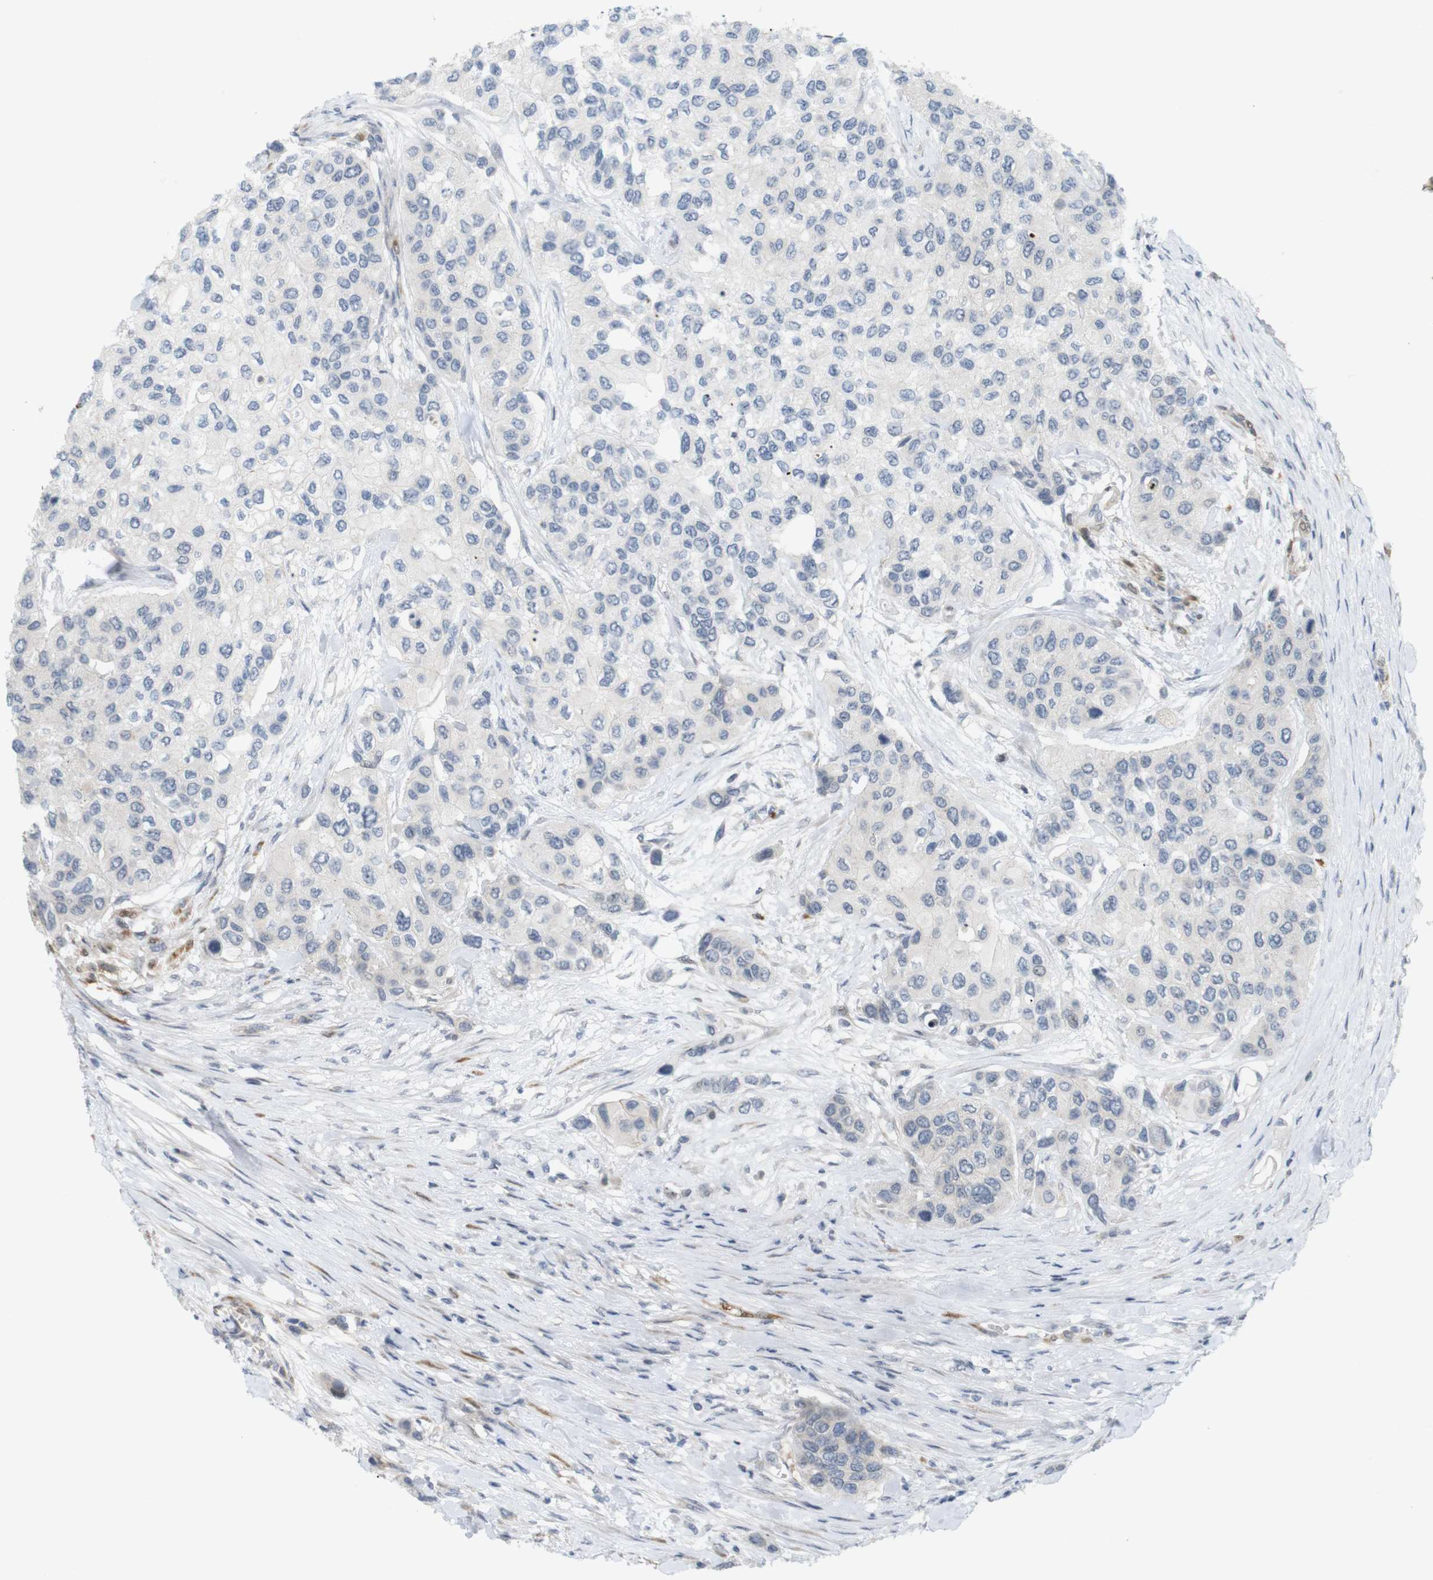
{"staining": {"intensity": "negative", "quantity": "none", "location": "none"}, "tissue": "urothelial cancer", "cell_type": "Tumor cells", "image_type": "cancer", "snomed": [{"axis": "morphology", "description": "Urothelial carcinoma, High grade"}, {"axis": "topography", "description": "Urinary bladder"}], "caption": "This is an immunohistochemistry (IHC) micrograph of urothelial carcinoma (high-grade). There is no positivity in tumor cells.", "gene": "PPP1R14A", "patient": {"sex": "female", "age": 56}}